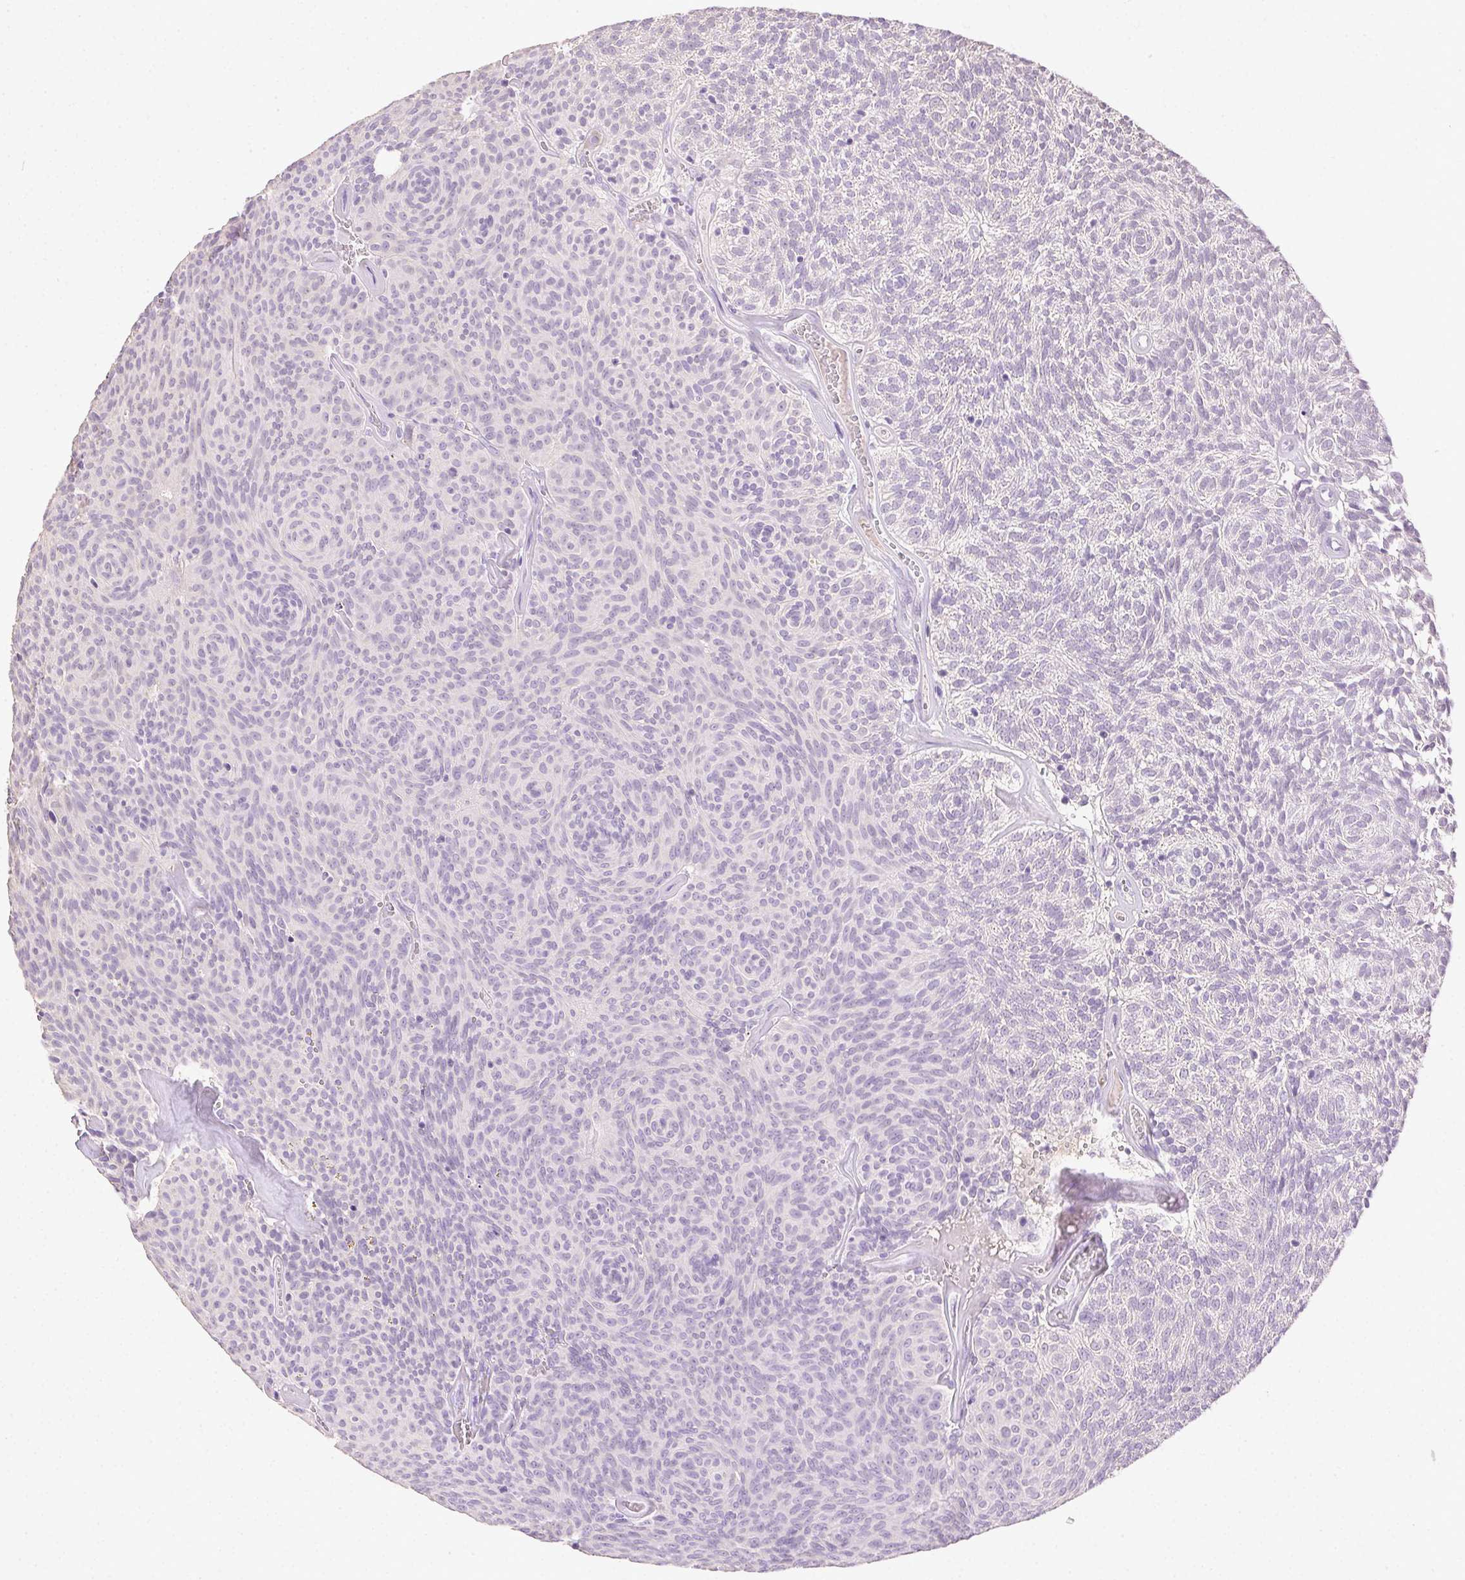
{"staining": {"intensity": "negative", "quantity": "none", "location": "none"}, "tissue": "urothelial cancer", "cell_type": "Tumor cells", "image_type": "cancer", "snomed": [{"axis": "morphology", "description": "Urothelial carcinoma, Low grade"}, {"axis": "topography", "description": "Urinary bladder"}], "caption": "This histopathology image is of urothelial carcinoma (low-grade) stained with immunohistochemistry (IHC) to label a protein in brown with the nuclei are counter-stained blue. There is no expression in tumor cells.", "gene": "SYCE2", "patient": {"sex": "male", "age": 77}}